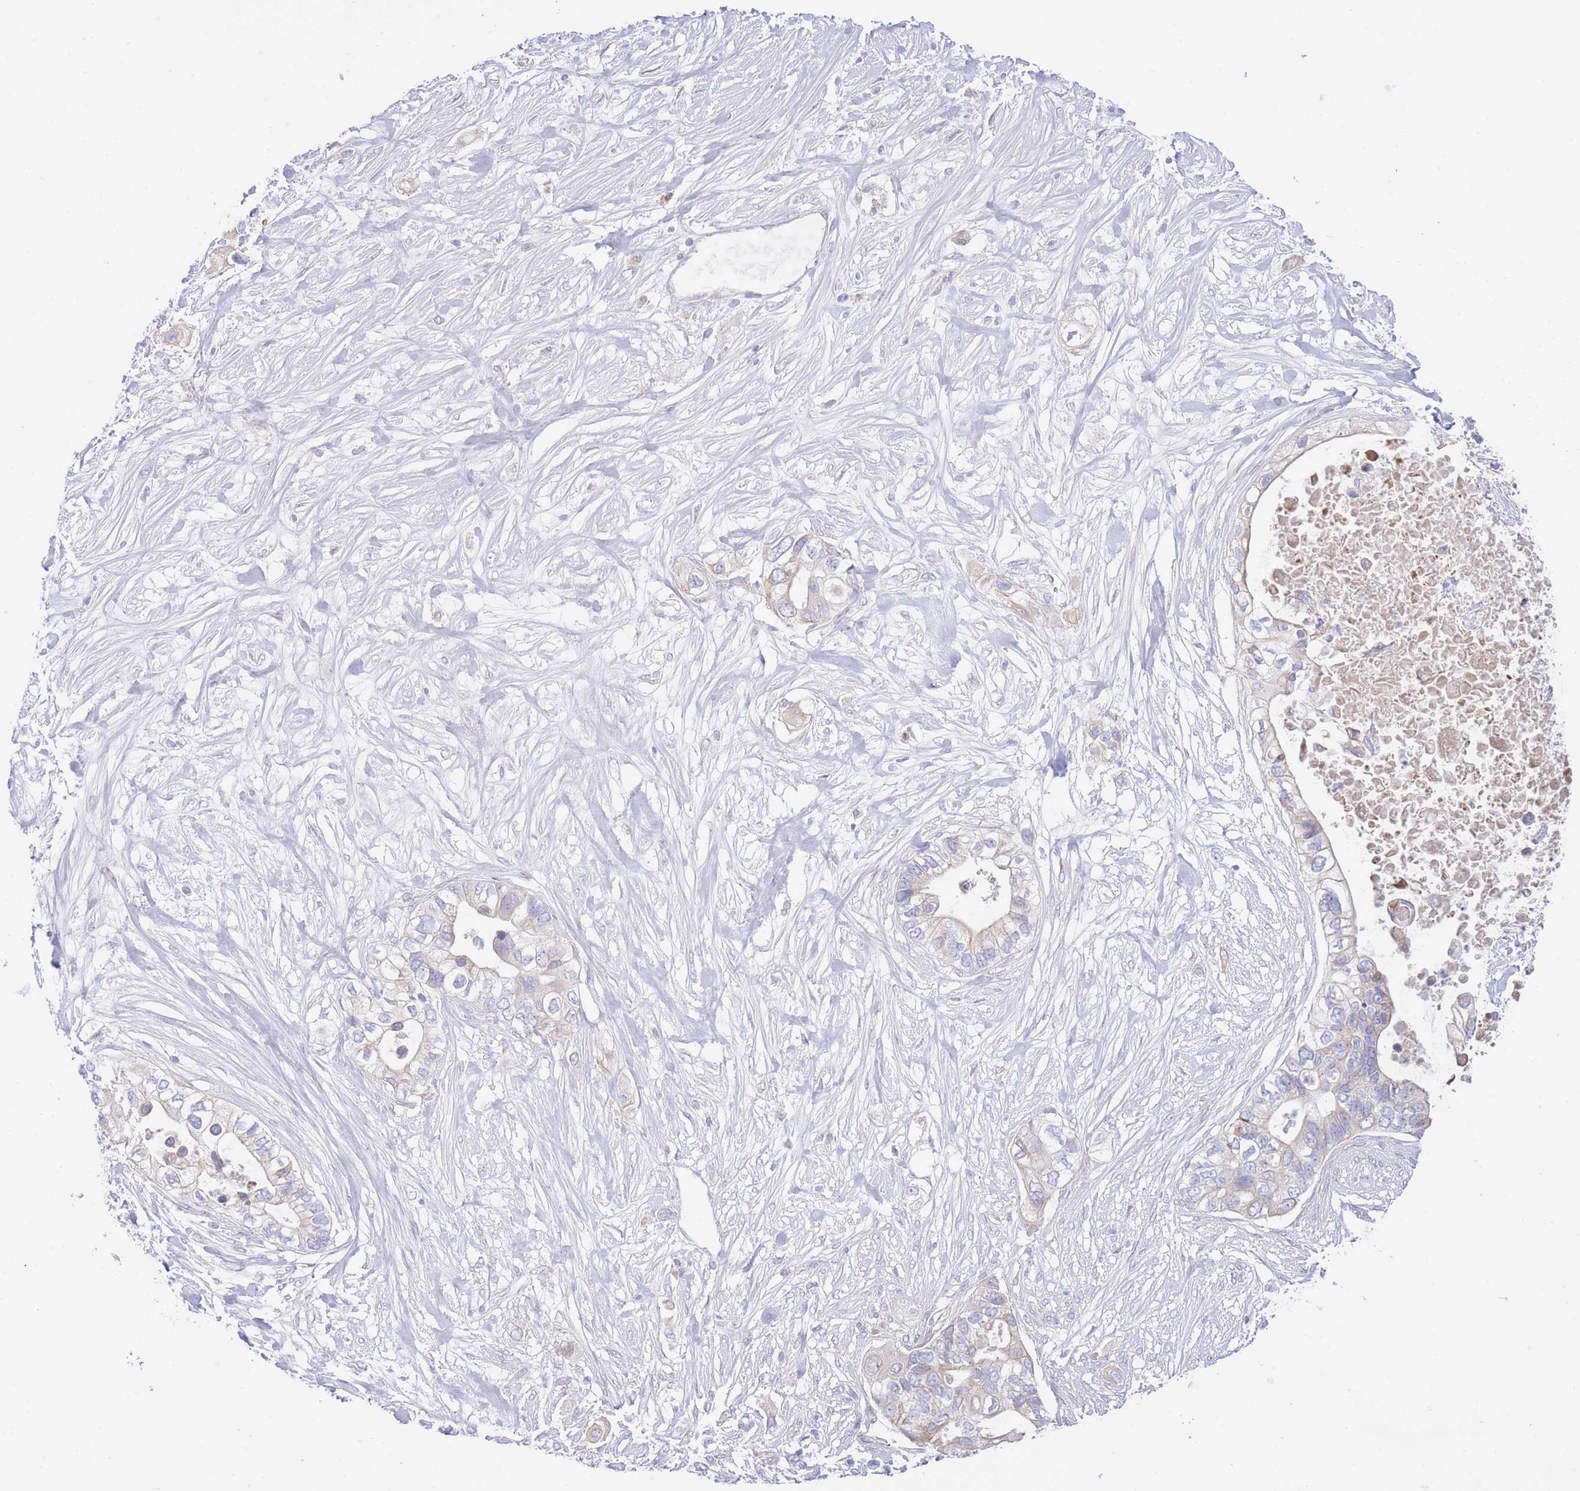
{"staining": {"intensity": "negative", "quantity": "none", "location": "none"}, "tissue": "pancreatic cancer", "cell_type": "Tumor cells", "image_type": "cancer", "snomed": [{"axis": "morphology", "description": "Adenocarcinoma, NOS"}, {"axis": "topography", "description": "Pancreas"}], "caption": "Immunohistochemistry micrograph of neoplastic tissue: pancreatic cancer (adenocarcinoma) stained with DAB reveals no significant protein staining in tumor cells. (Immunohistochemistry (ihc), brightfield microscopy, high magnification).", "gene": "NANP", "patient": {"sex": "female", "age": 63}}